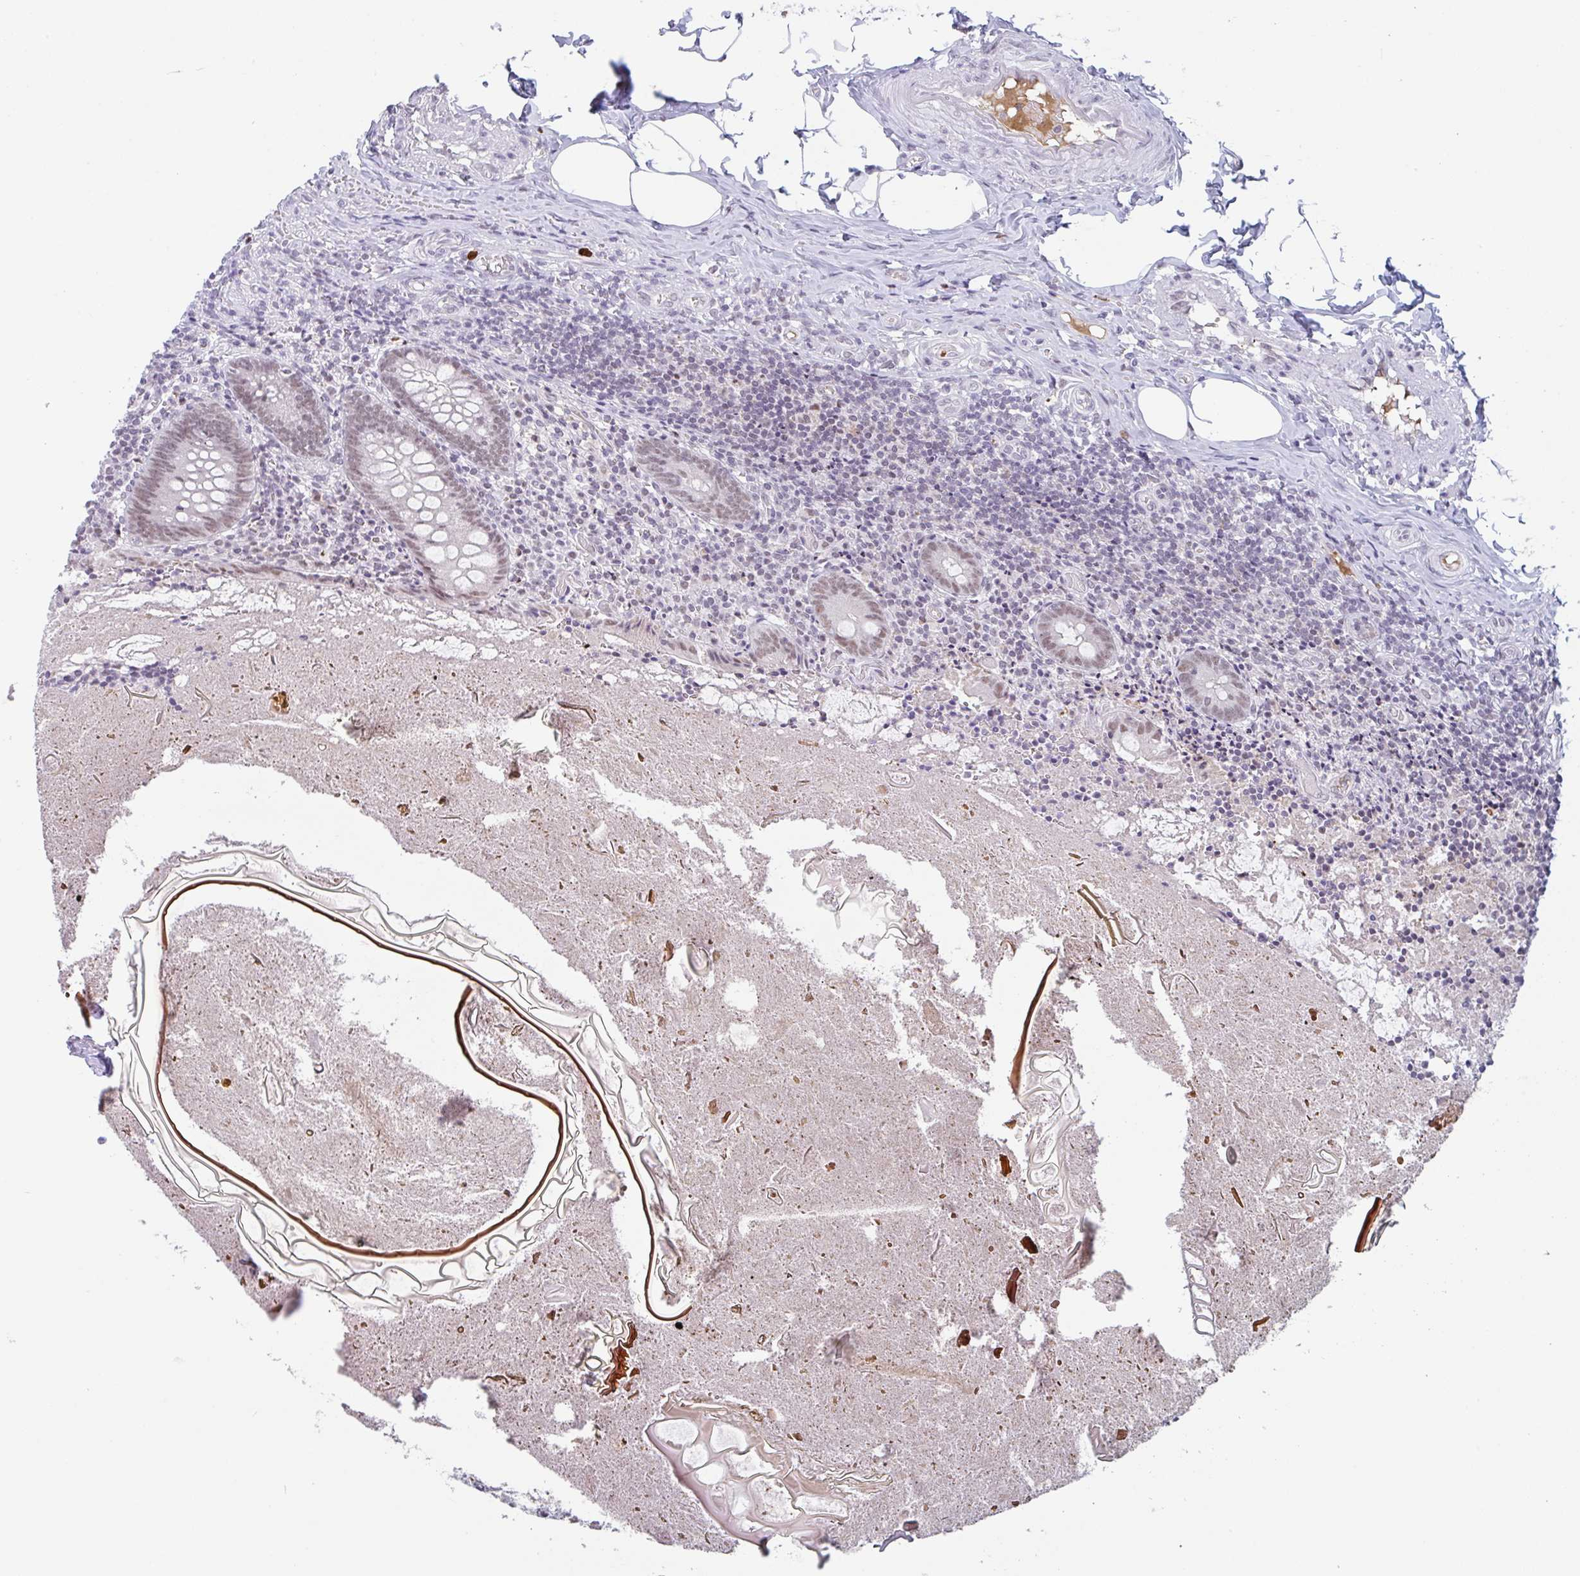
{"staining": {"intensity": "weak", "quantity": ">75%", "location": "nuclear"}, "tissue": "appendix", "cell_type": "Glandular cells", "image_type": "normal", "snomed": [{"axis": "morphology", "description": "Normal tissue, NOS"}, {"axis": "topography", "description": "Appendix"}], "caption": "Immunohistochemical staining of benign appendix demonstrates weak nuclear protein expression in approximately >75% of glandular cells.", "gene": "PLG", "patient": {"sex": "female", "age": 17}}